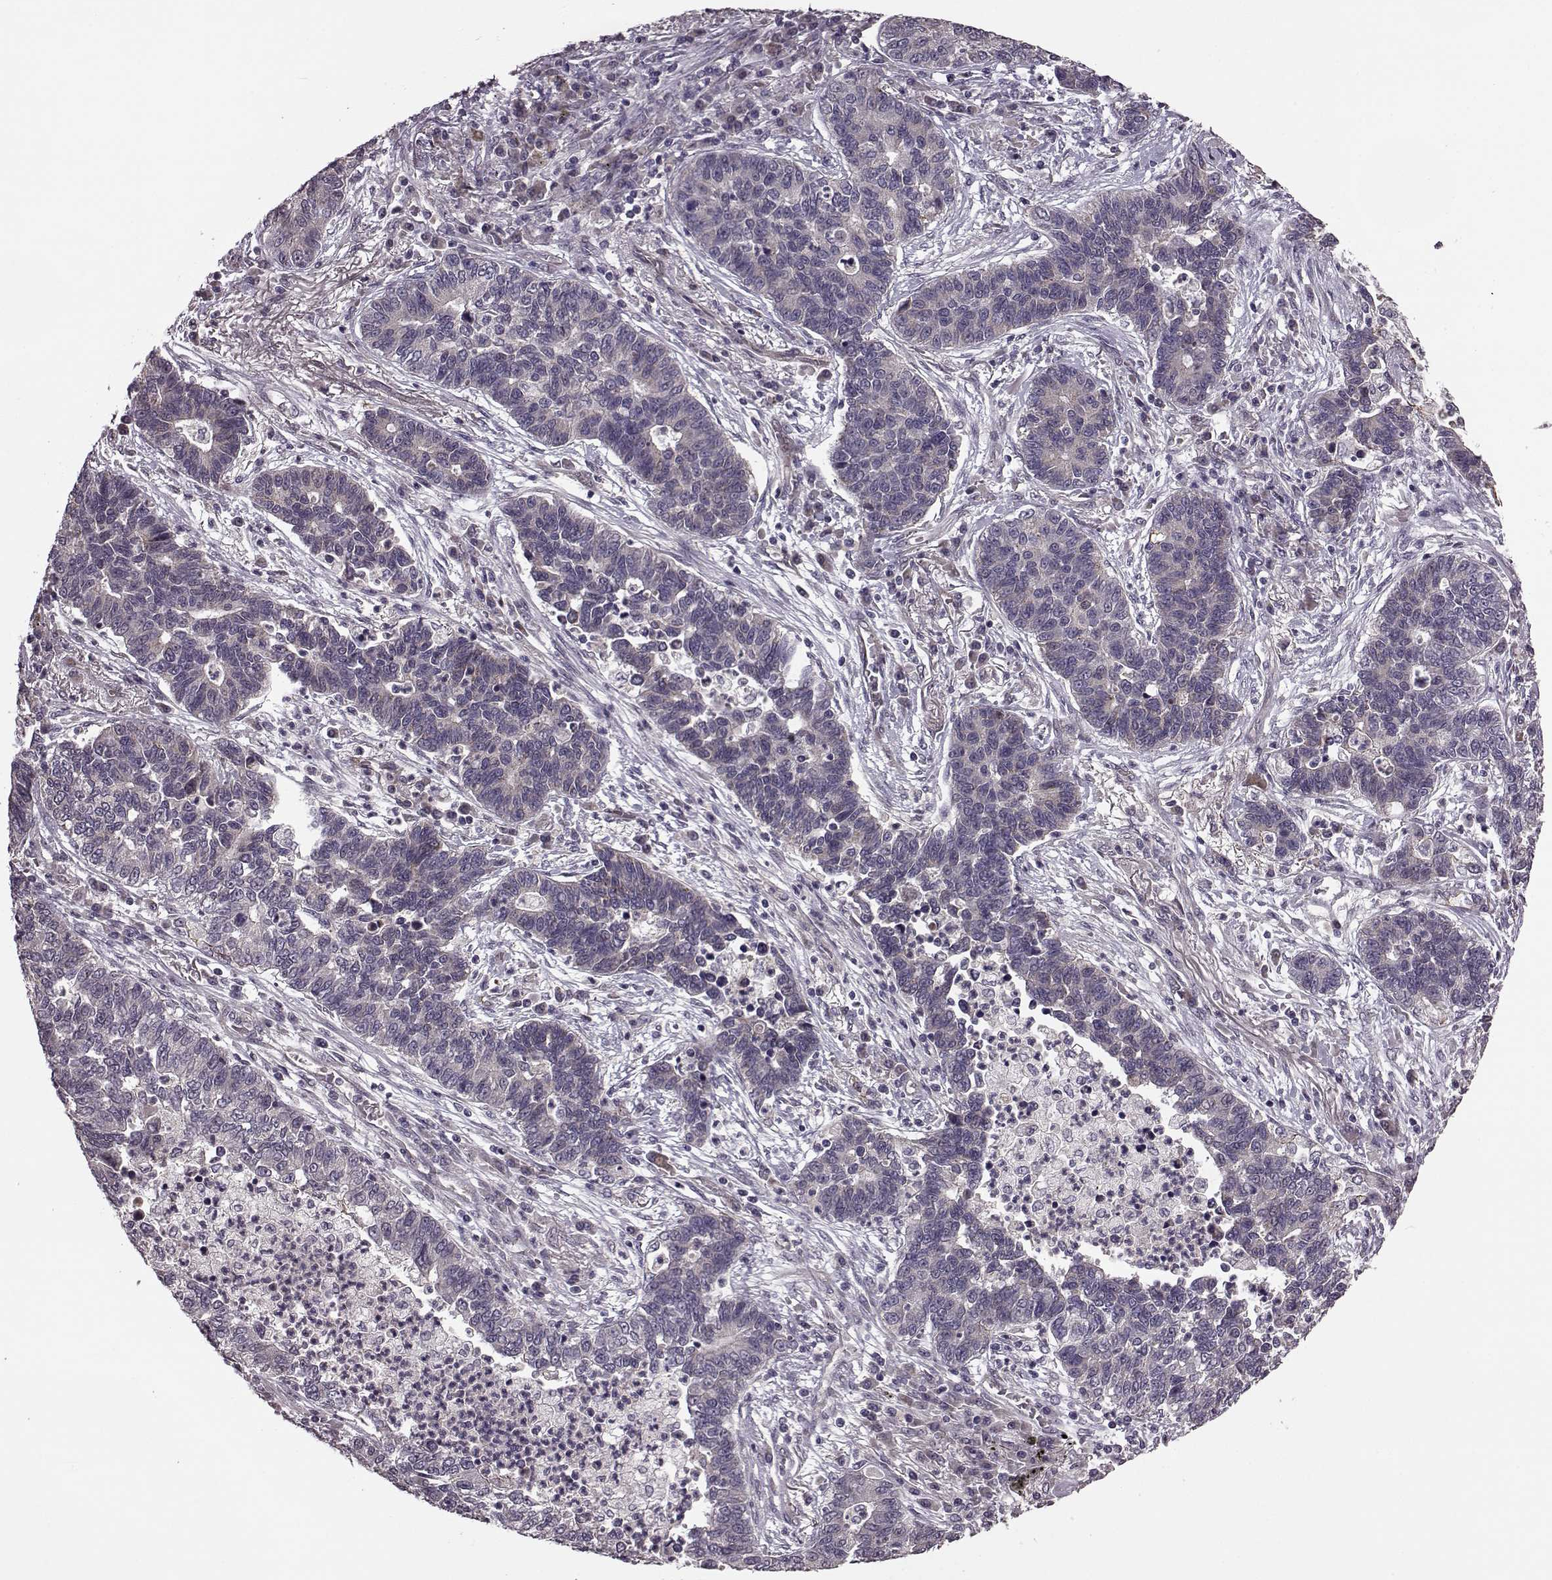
{"staining": {"intensity": "negative", "quantity": "none", "location": "none"}, "tissue": "lung cancer", "cell_type": "Tumor cells", "image_type": "cancer", "snomed": [{"axis": "morphology", "description": "Adenocarcinoma, NOS"}, {"axis": "topography", "description": "Lung"}], "caption": "Protein analysis of lung cancer reveals no significant positivity in tumor cells.", "gene": "SYNPO", "patient": {"sex": "female", "age": 57}}